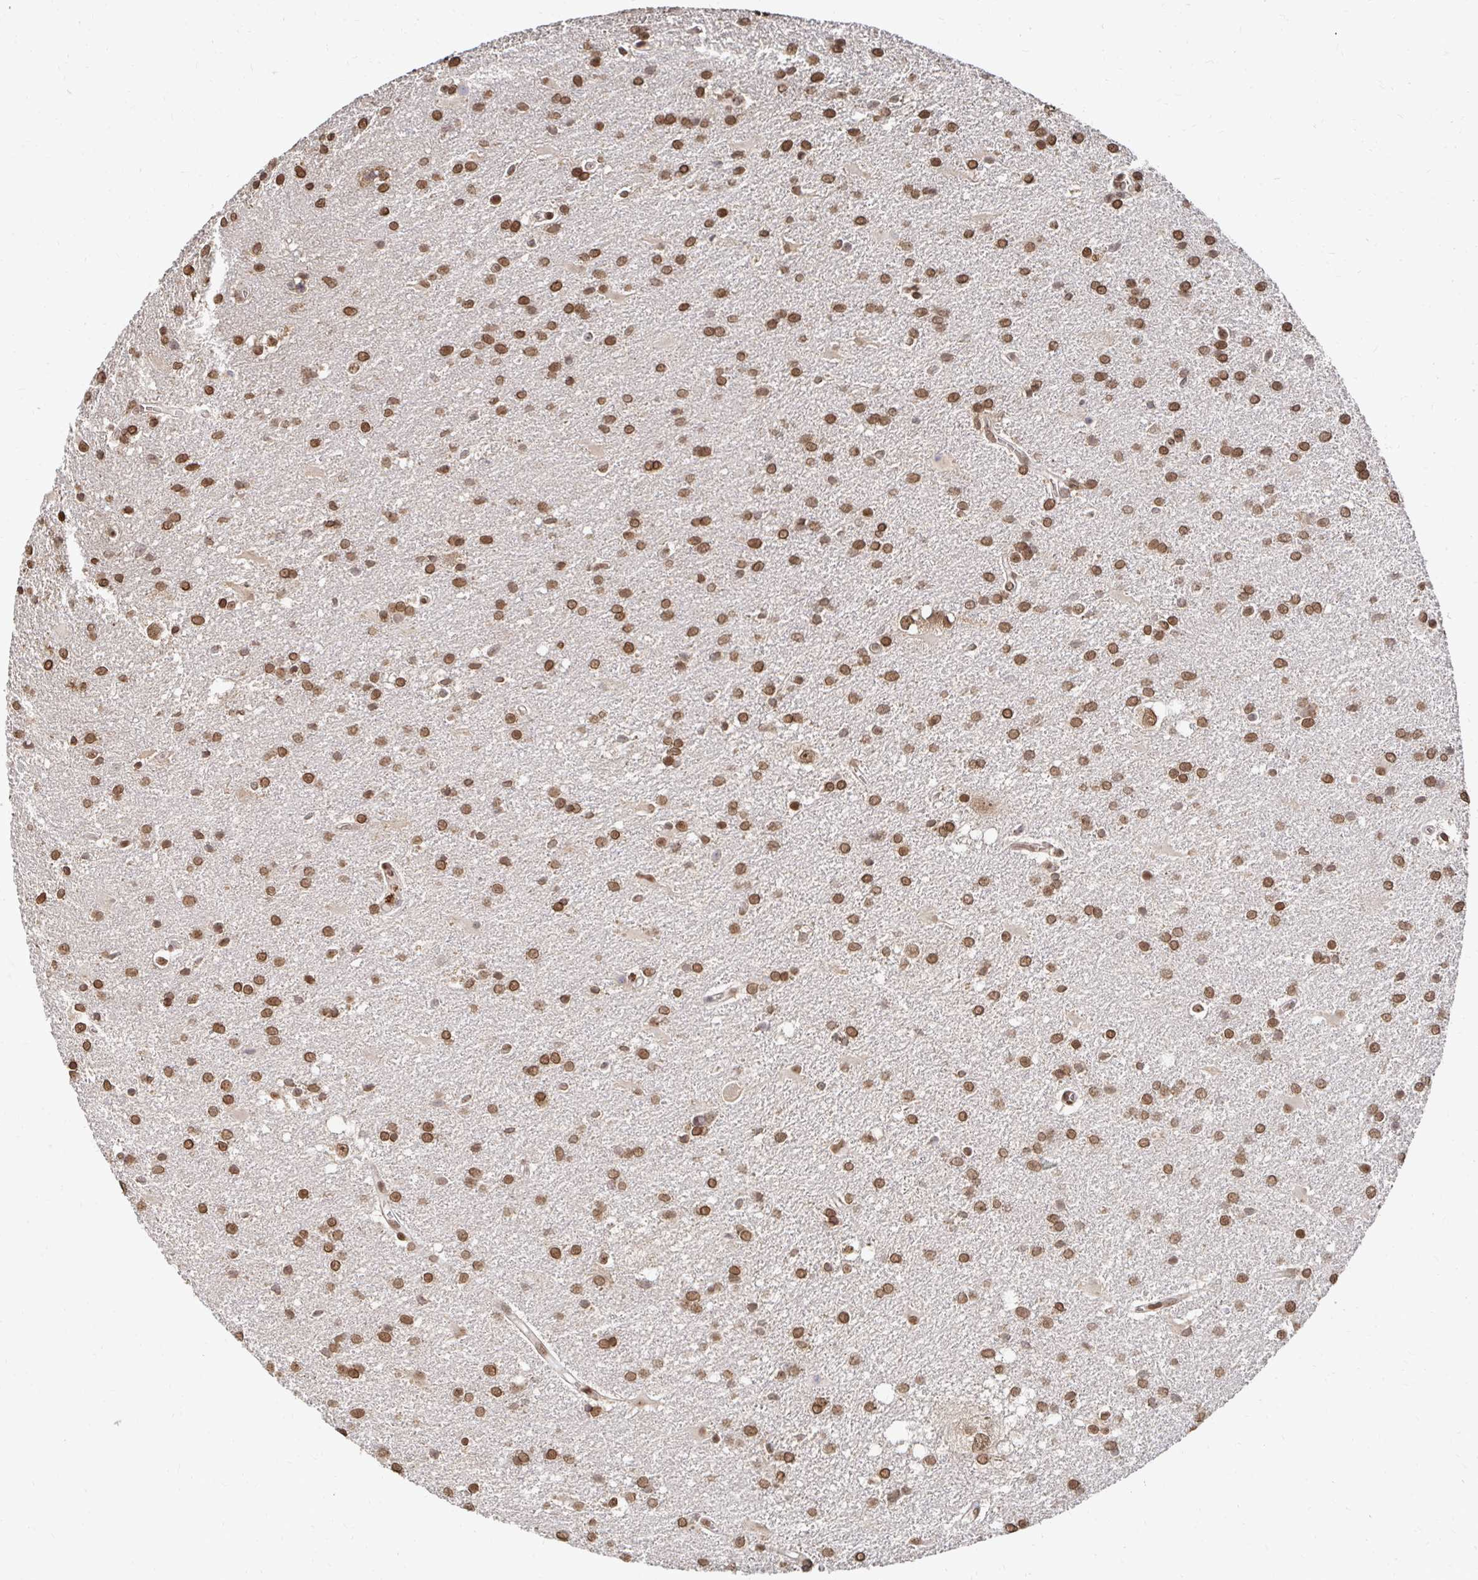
{"staining": {"intensity": "moderate", "quantity": ">75%", "location": "nuclear"}, "tissue": "glioma", "cell_type": "Tumor cells", "image_type": "cancer", "snomed": [{"axis": "morphology", "description": "Glioma, malignant, Low grade"}, {"axis": "topography", "description": "Brain"}], "caption": "The photomicrograph shows staining of malignant glioma (low-grade), revealing moderate nuclear protein expression (brown color) within tumor cells. (Stains: DAB in brown, nuclei in blue, Microscopy: brightfield microscopy at high magnification).", "gene": "GTF3C6", "patient": {"sex": "male", "age": 66}}